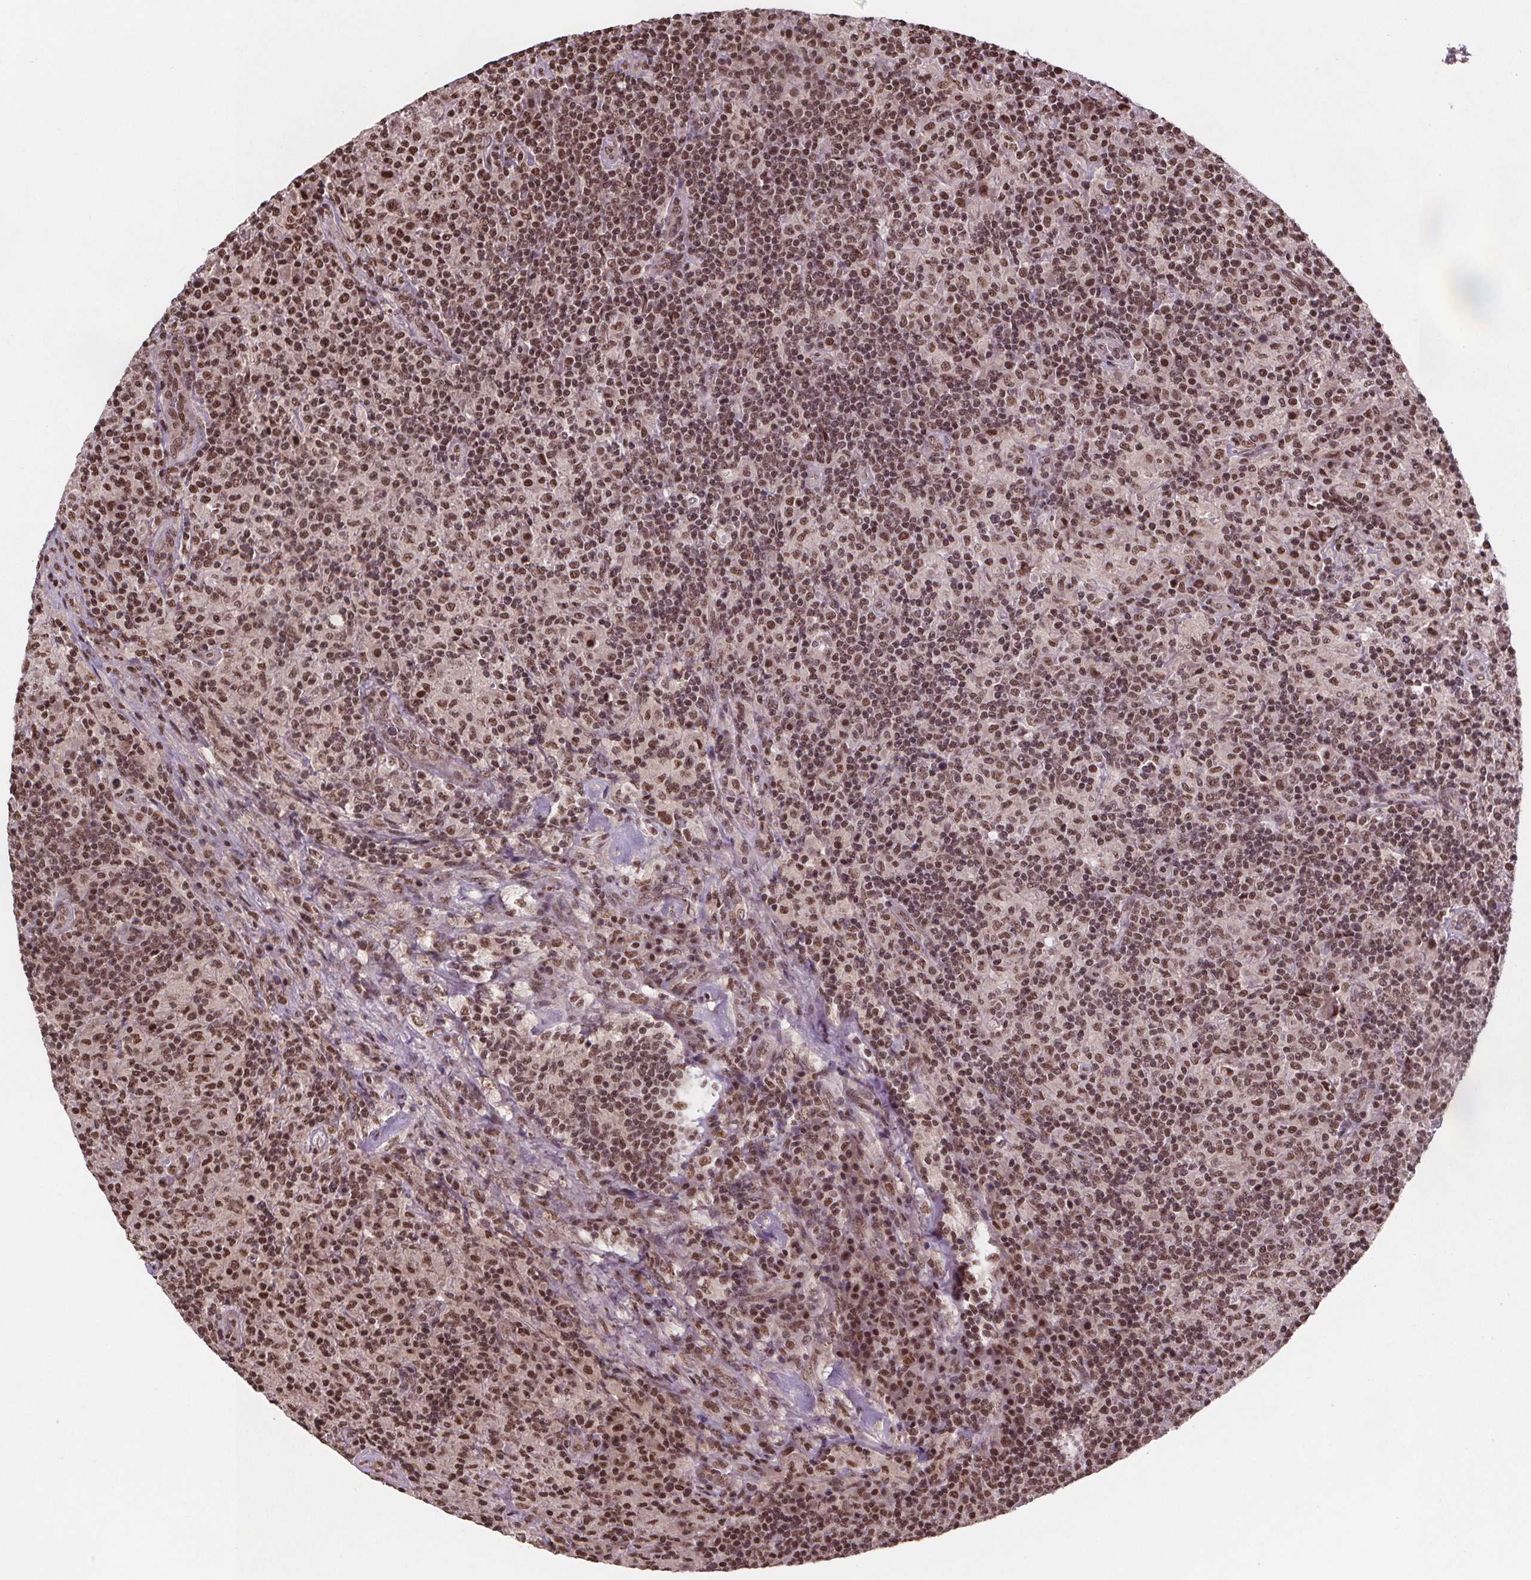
{"staining": {"intensity": "moderate", "quantity": ">75%", "location": "nuclear"}, "tissue": "lymphoma", "cell_type": "Tumor cells", "image_type": "cancer", "snomed": [{"axis": "morphology", "description": "Hodgkin's disease, NOS"}, {"axis": "topography", "description": "Lymph node"}], "caption": "Moderate nuclear protein positivity is identified in approximately >75% of tumor cells in lymphoma.", "gene": "JARID2", "patient": {"sex": "male", "age": 70}}